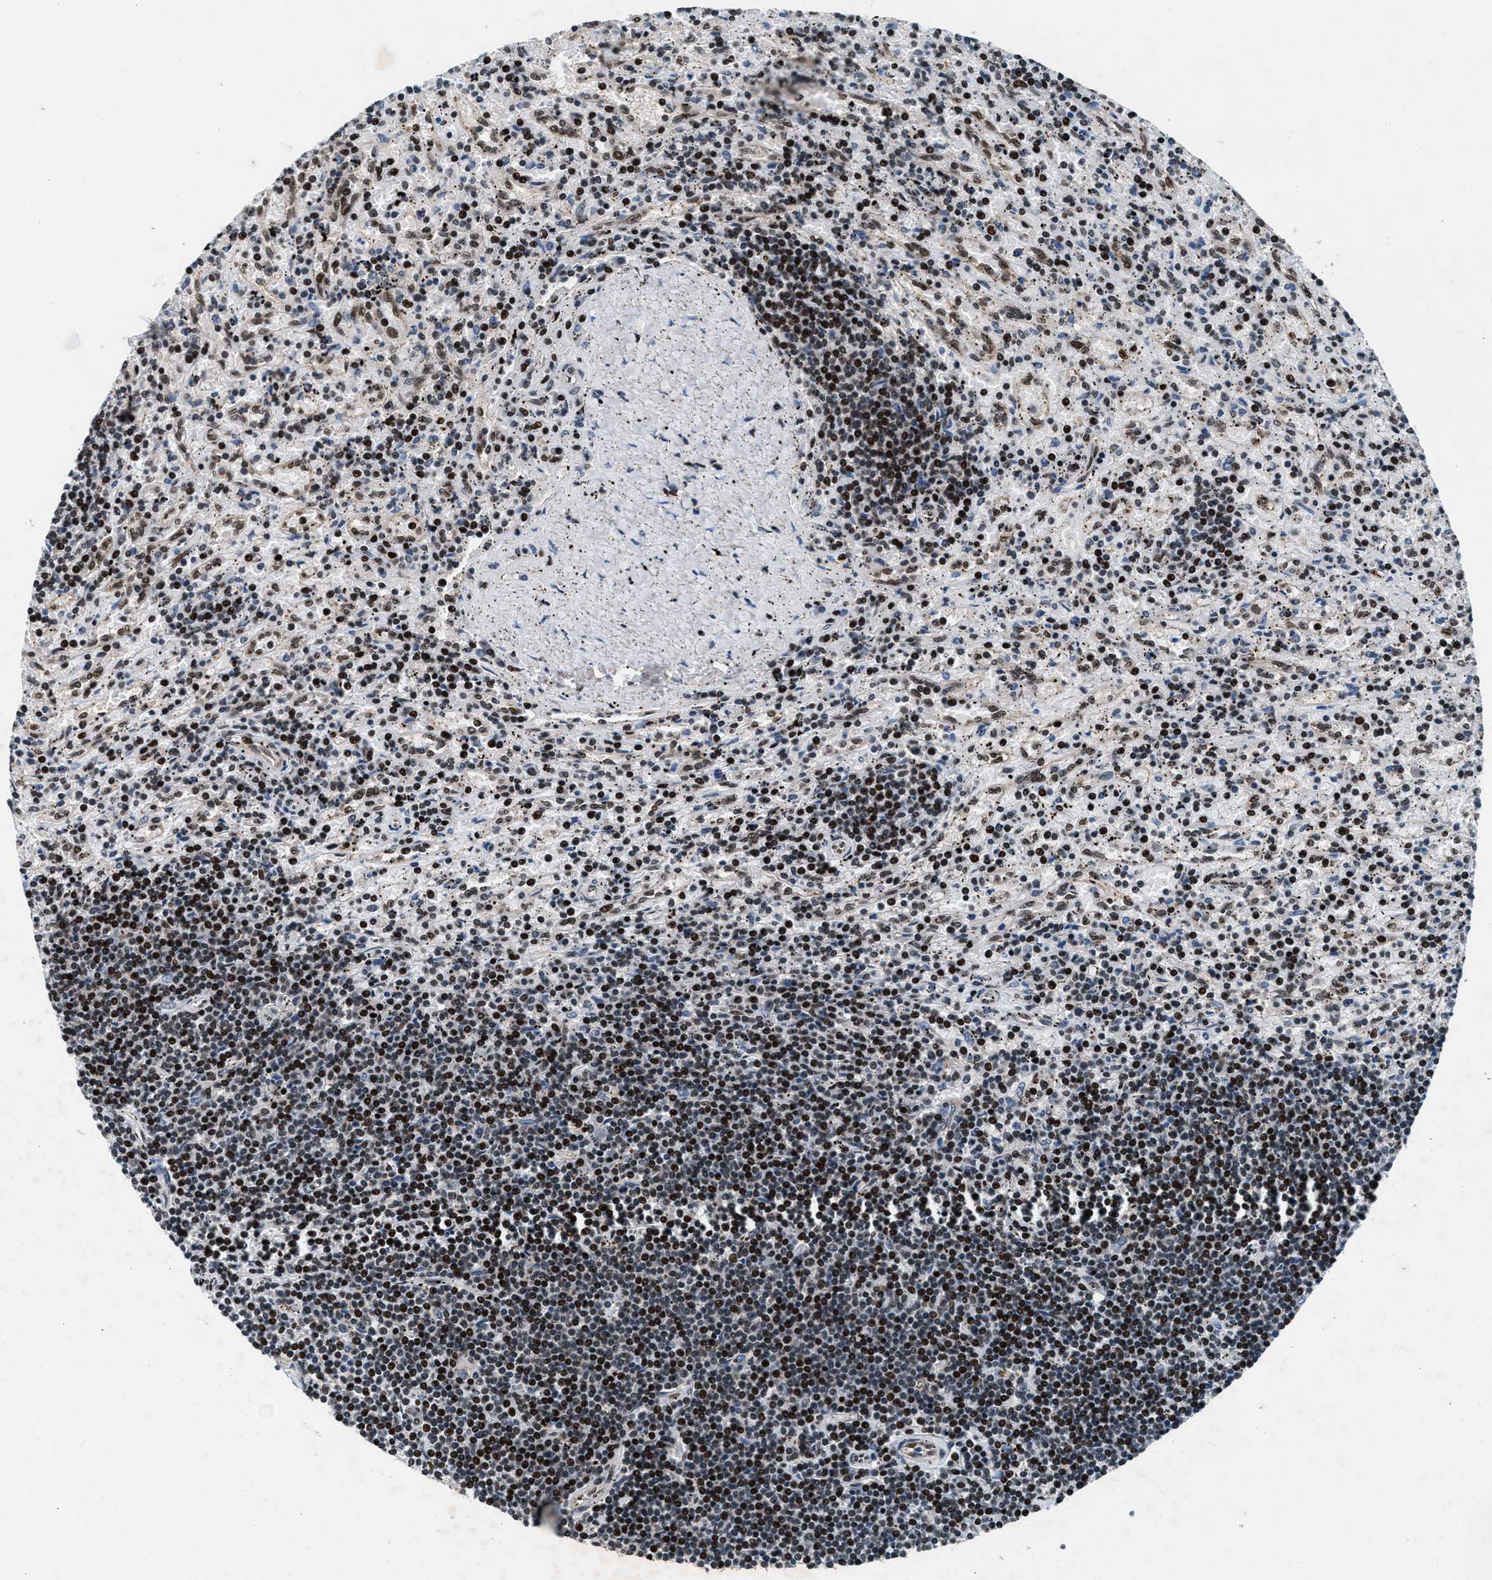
{"staining": {"intensity": "strong", "quantity": "25%-75%", "location": "nuclear"}, "tissue": "lymphoma", "cell_type": "Tumor cells", "image_type": "cancer", "snomed": [{"axis": "morphology", "description": "Malignant lymphoma, non-Hodgkin's type, Low grade"}, {"axis": "topography", "description": "Spleen"}], "caption": "Protein expression by immunohistochemistry displays strong nuclear positivity in about 25%-75% of tumor cells in low-grade malignant lymphoma, non-Hodgkin's type. The protein of interest is shown in brown color, while the nuclei are stained blue.", "gene": "PRRC2B", "patient": {"sex": "male", "age": 76}}